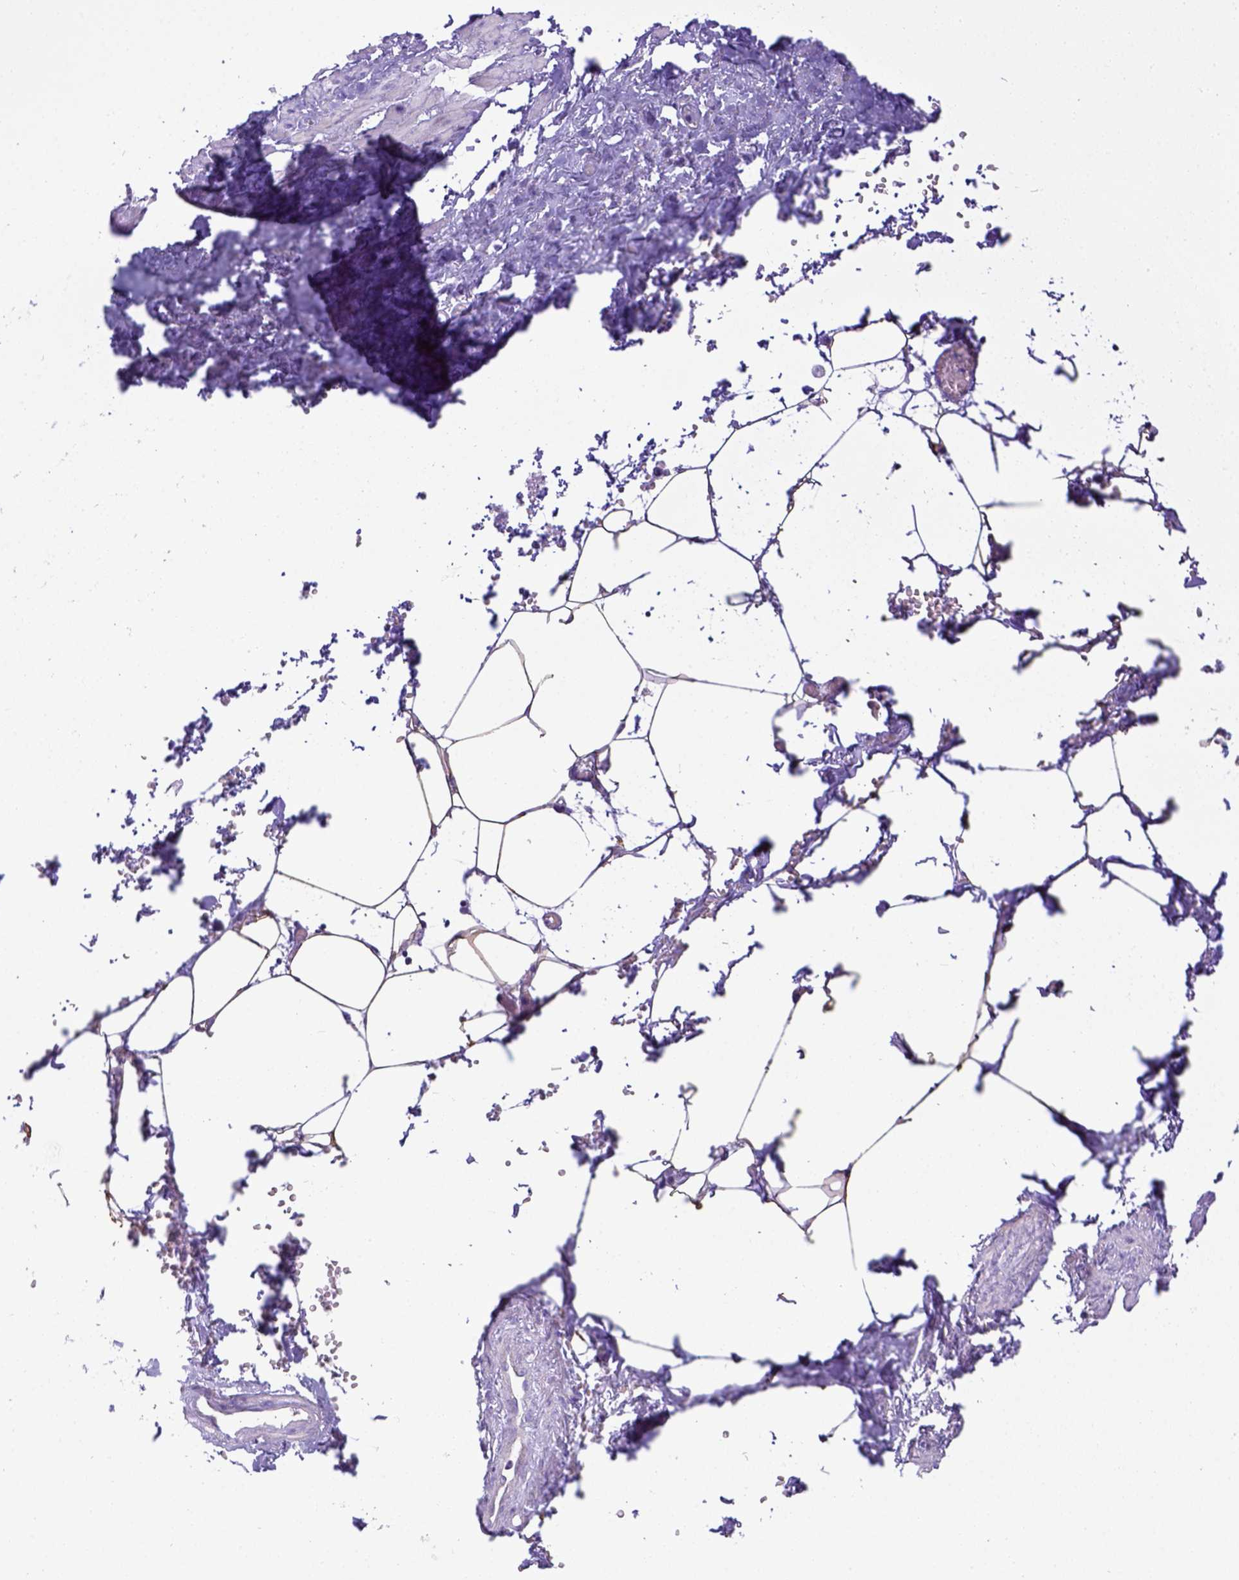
{"staining": {"intensity": "negative", "quantity": "none", "location": "none"}, "tissue": "adipose tissue", "cell_type": "Adipocytes", "image_type": "normal", "snomed": [{"axis": "morphology", "description": "Normal tissue, NOS"}, {"axis": "topography", "description": "Prostate"}, {"axis": "topography", "description": "Peripheral nerve tissue"}], "caption": "IHC of normal adipose tissue reveals no staining in adipocytes. (DAB immunohistochemistry (IHC) with hematoxylin counter stain).", "gene": "CD40", "patient": {"sex": "male", "age": 55}}